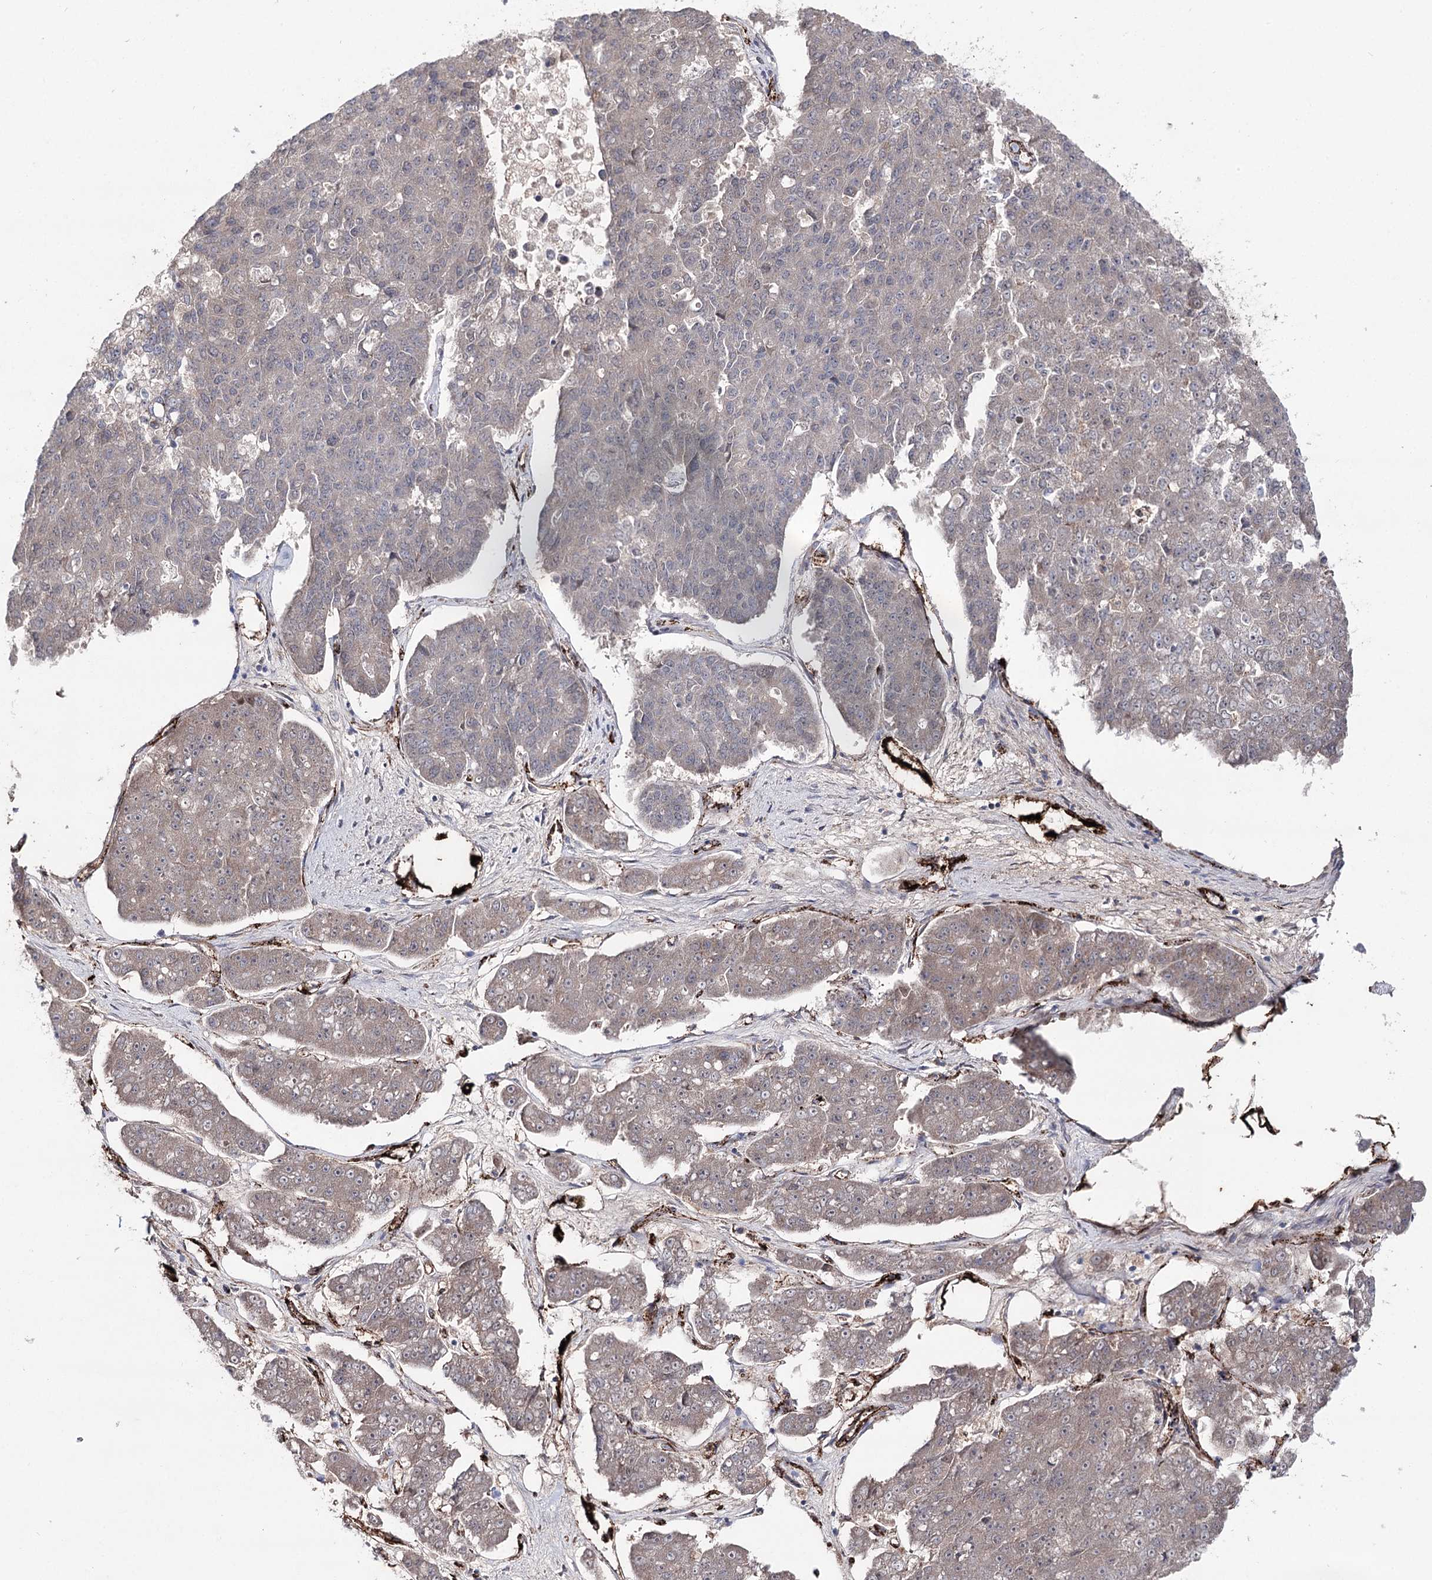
{"staining": {"intensity": "moderate", "quantity": "25%-75%", "location": "cytoplasmic/membranous"}, "tissue": "pancreatic cancer", "cell_type": "Tumor cells", "image_type": "cancer", "snomed": [{"axis": "morphology", "description": "Adenocarcinoma, NOS"}, {"axis": "topography", "description": "Pancreas"}], "caption": "Brown immunohistochemical staining in pancreatic adenocarcinoma reveals moderate cytoplasmic/membranous positivity in approximately 25%-75% of tumor cells.", "gene": "MIB1", "patient": {"sex": "male", "age": 50}}